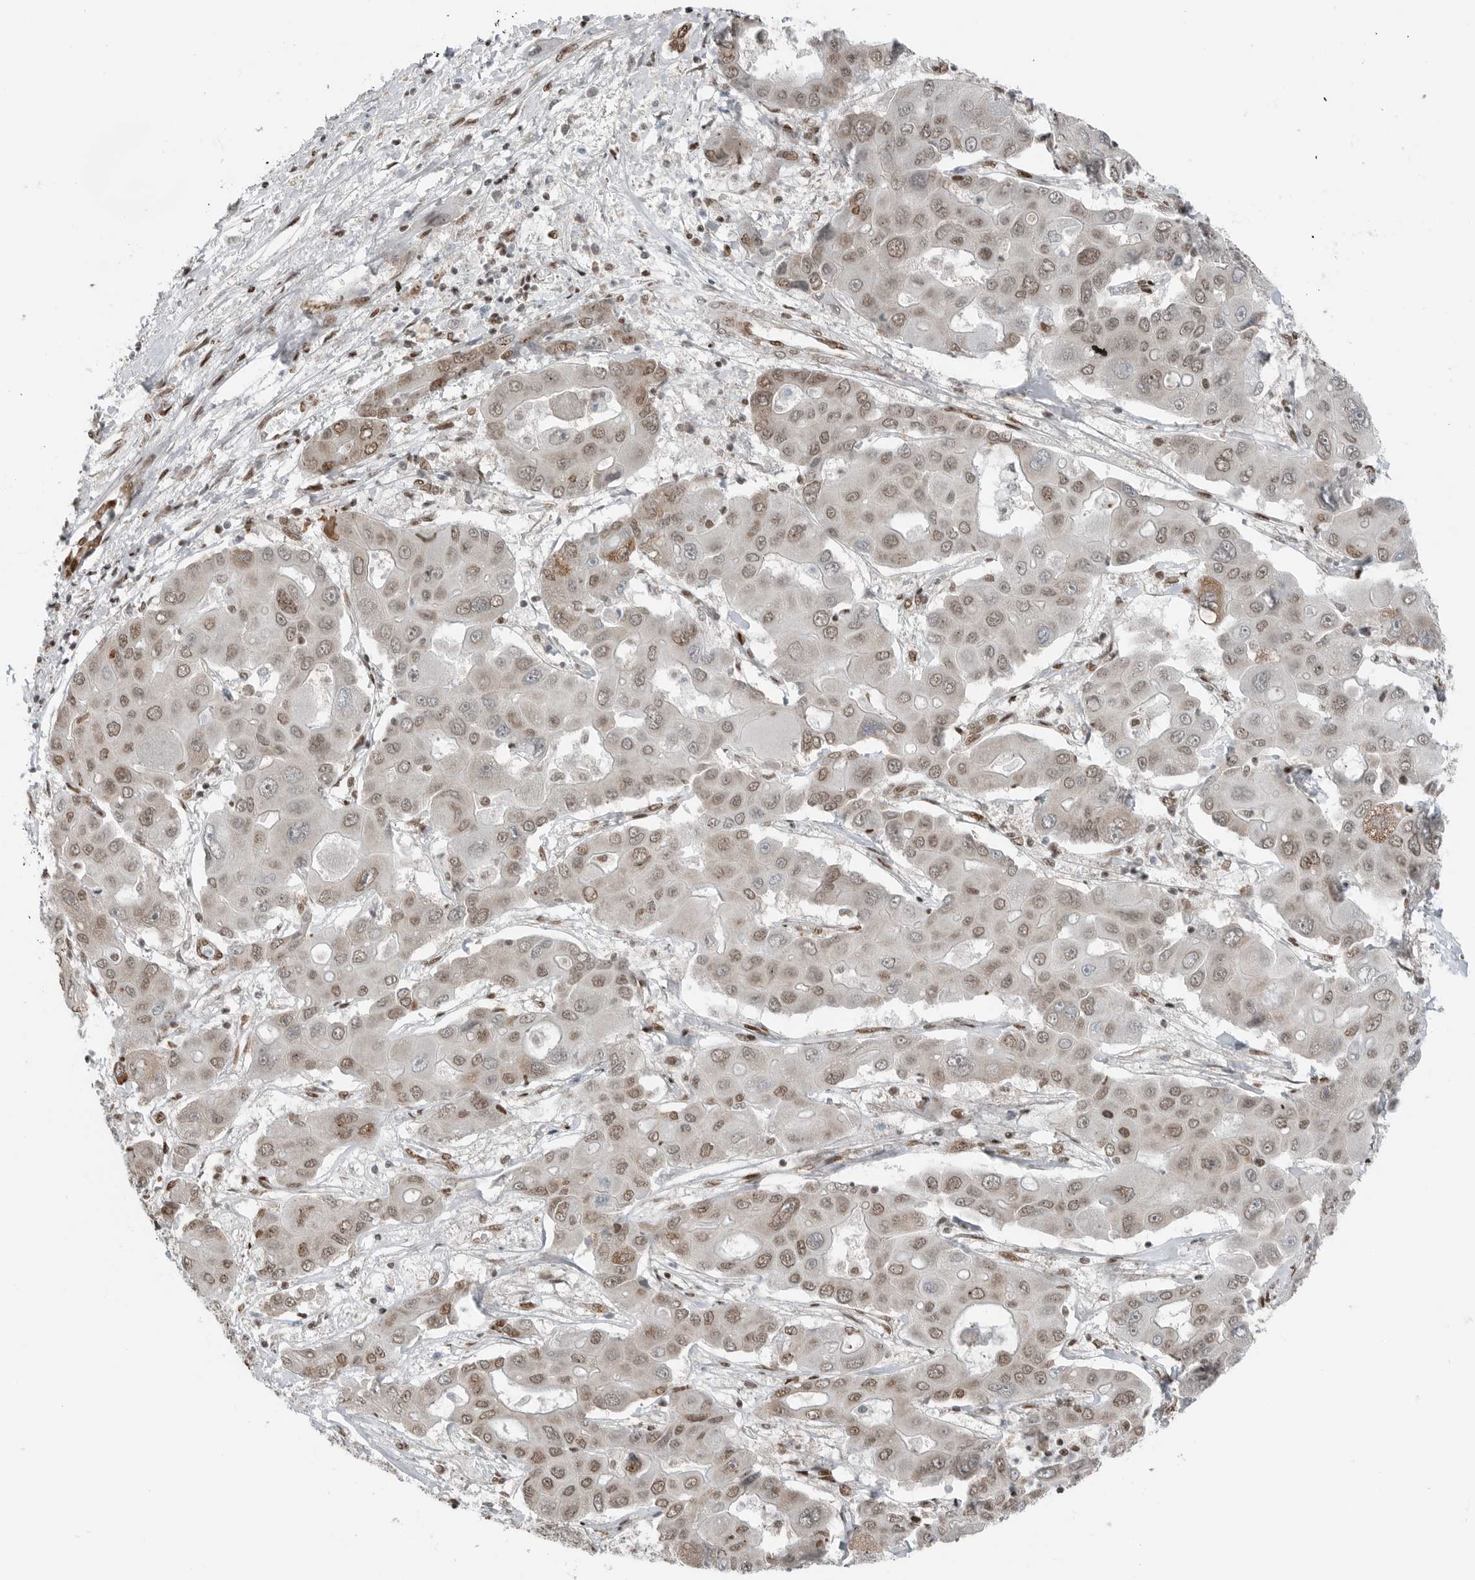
{"staining": {"intensity": "moderate", "quantity": ">75%", "location": "nuclear"}, "tissue": "liver cancer", "cell_type": "Tumor cells", "image_type": "cancer", "snomed": [{"axis": "morphology", "description": "Cholangiocarcinoma"}, {"axis": "topography", "description": "Liver"}], "caption": "Protein staining demonstrates moderate nuclear expression in approximately >75% of tumor cells in liver cancer (cholangiocarcinoma).", "gene": "BLZF1", "patient": {"sex": "male", "age": 67}}